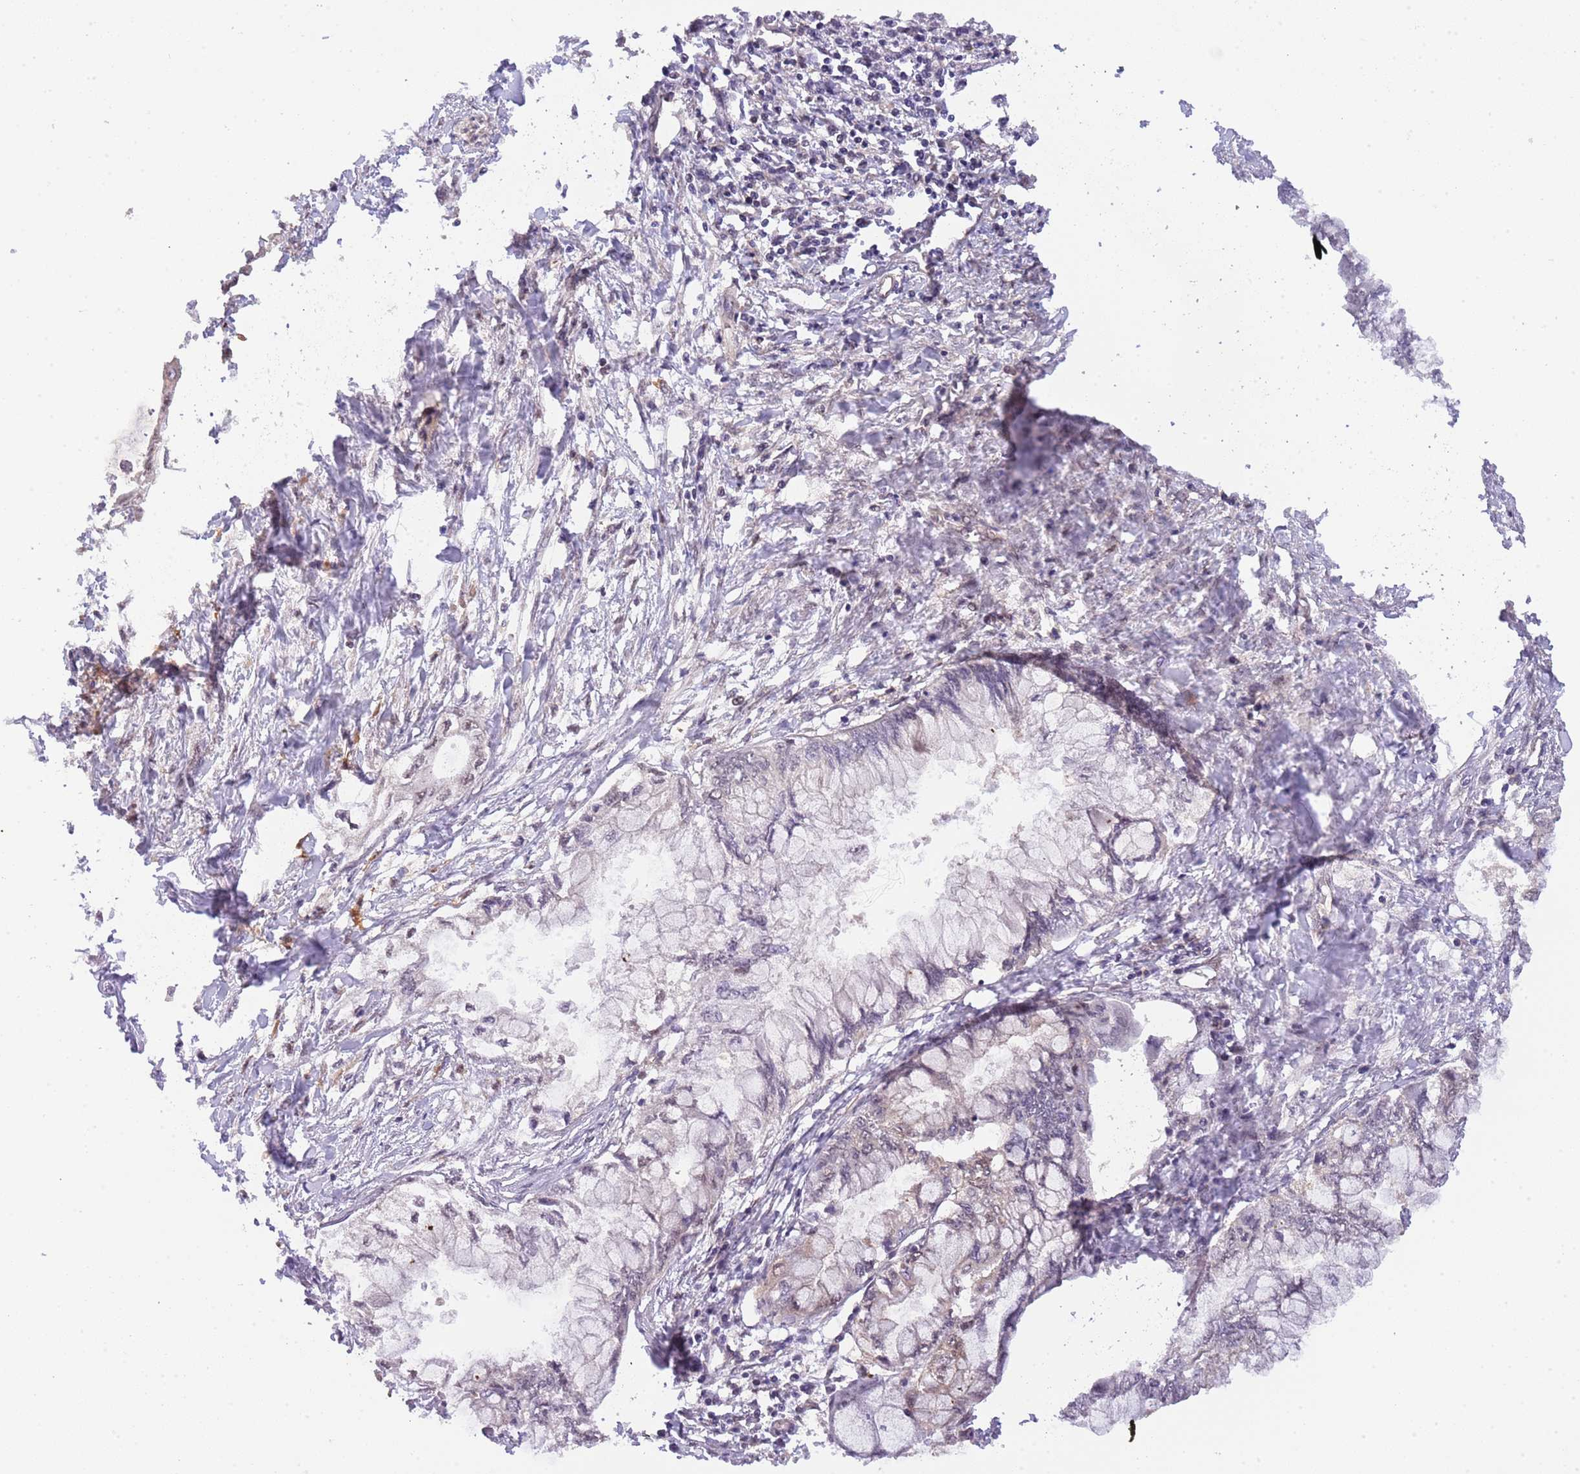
{"staining": {"intensity": "negative", "quantity": "none", "location": "none"}, "tissue": "pancreatic cancer", "cell_type": "Tumor cells", "image_type": "cancer", "snomed": [{"axis": "morphology", "description": "Adenocarcinoma, NOS"}, {"axis": "topography", "description": "Pancreas"}], "caption": "Tumor cells are negative for brown protein staining in pancreatic adenocarcinoma.", "gene": "PLSCR5", "patient": {"sex": "male", "age": 48}}